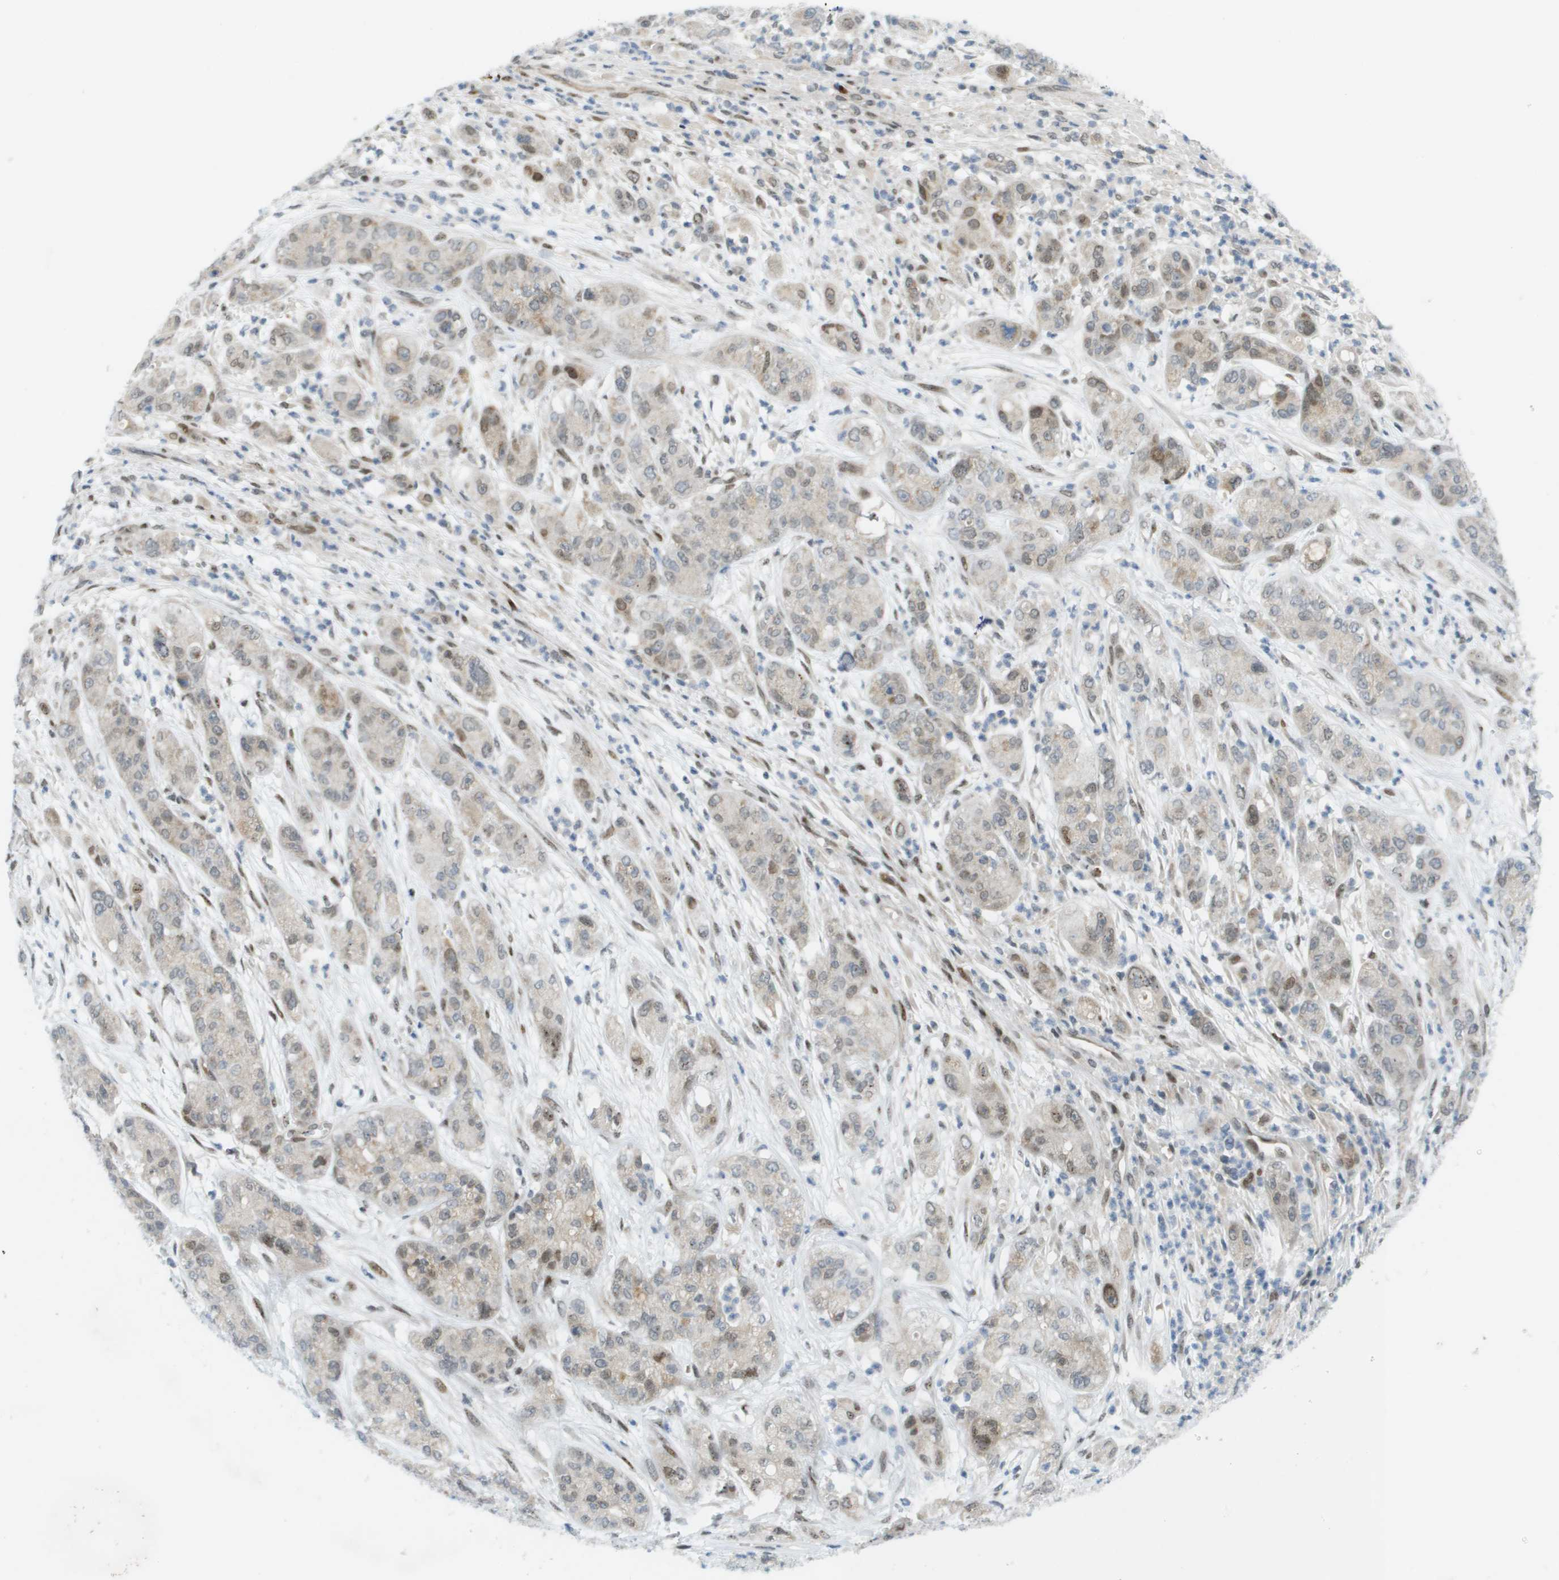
{"staining": {"intensity": "moderate", "quantity": "<25%", "location": "cytoplasmic/membranous,nuclear"}, "tissue": "pancreatic cancer", "cell_type": "Tumor cells", "image_type": "cancer", "snomed": [{"axis": "morphology", "description": "Adenocarcinoma, NOS"}, {"axis": "topography", "description": "Pancreas"}], "caption": "Immunohistochemistry (DAB) staining of pancreatic adenocarcinoma displays moderate cytoplasmic/membranous and nuclear protein positivity in approximately <25% of tumor cells.", "gene": "CACNB4", "patient": {"sex": "female", "age": 78}}